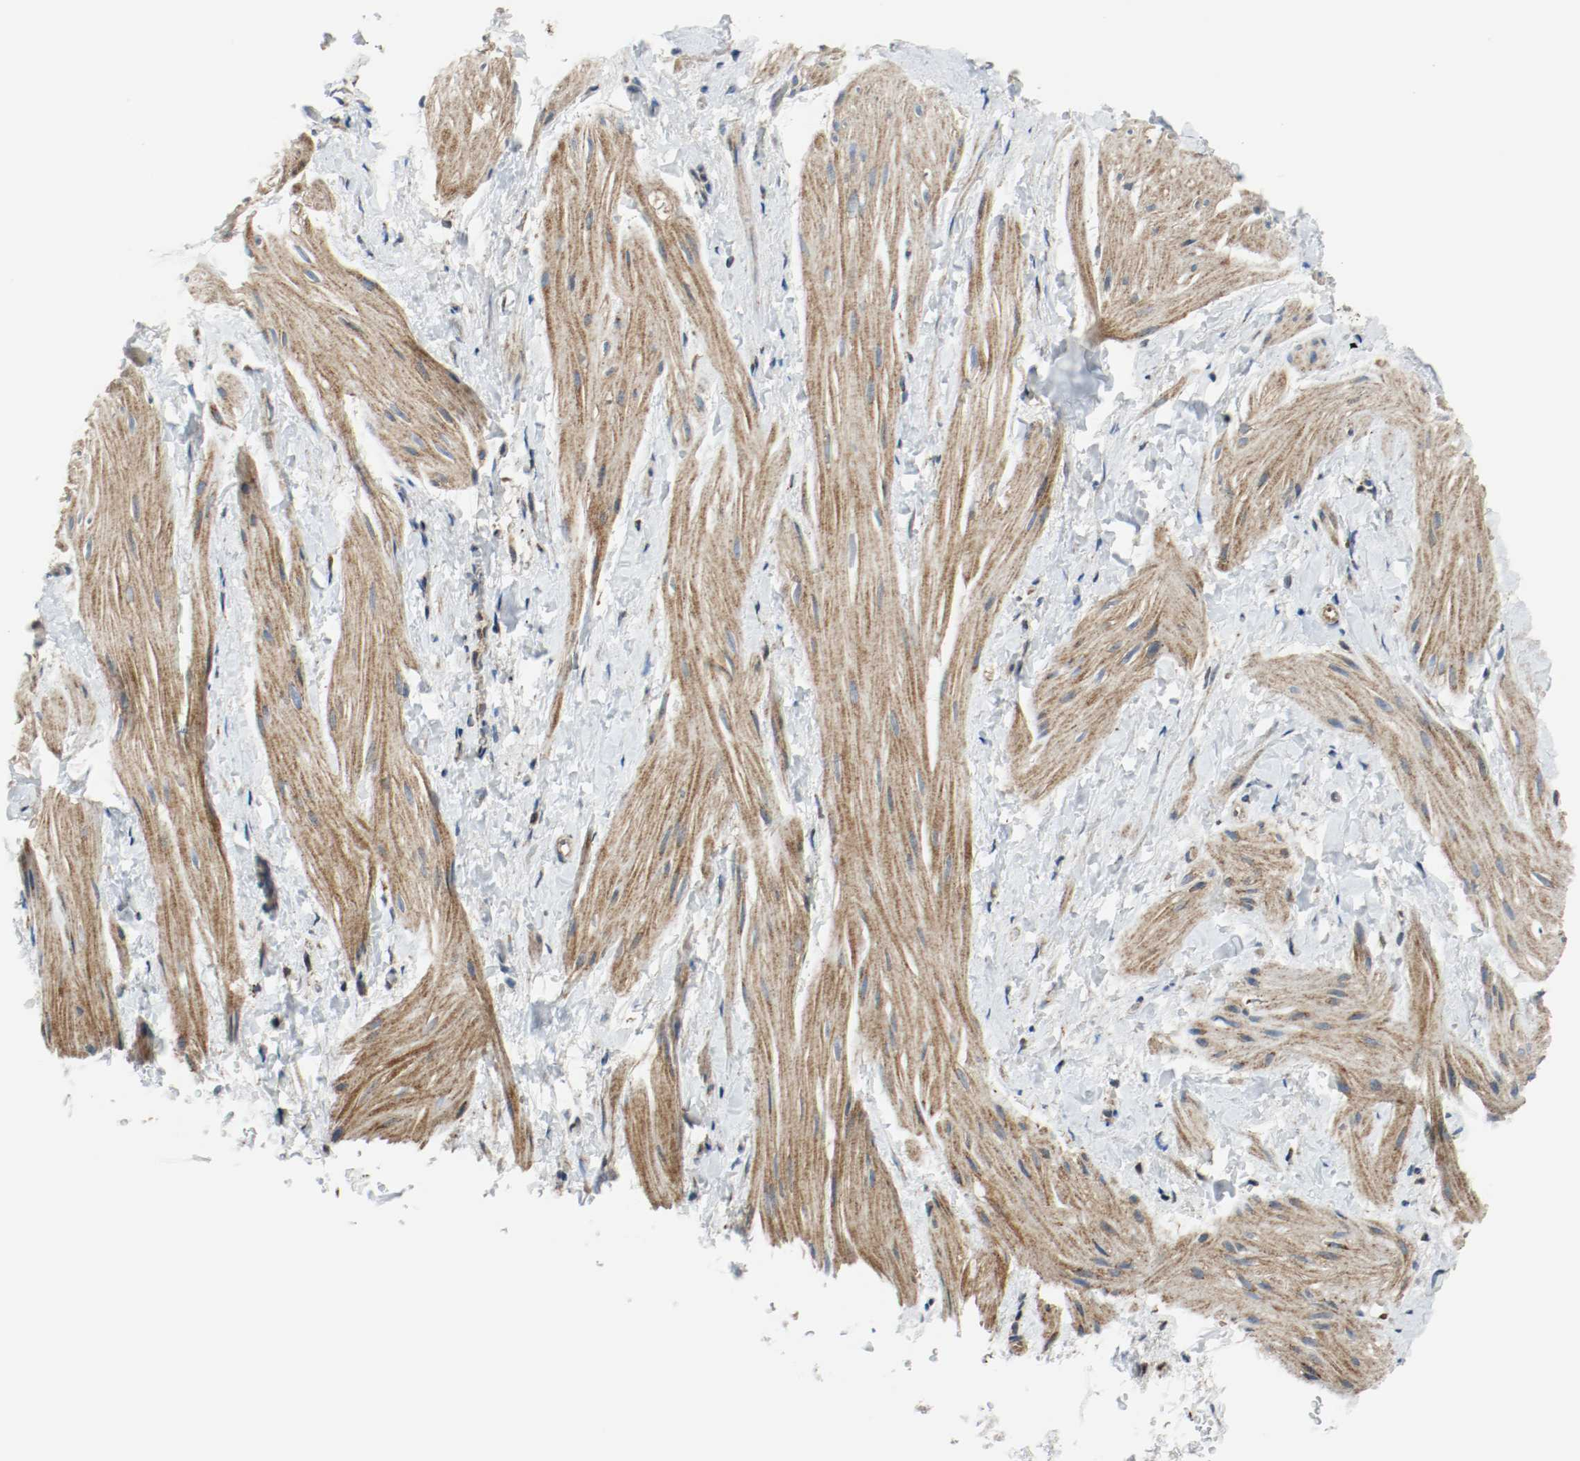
{"staining": {"intensity": "moderate", "quantity": ">75%", "location": "cytoplasmic/membranous"}, "tissue": "smooth muscle", "cell_type": "Smooth muscle cells", "image_type": "normal", "snomed": [{"axis": "morphology", "description": "Normal tissue, NOS"}, {"axis": "topography", "description": "Smooth muscle"}], "caption": "A brown stain labels moderate cytoplasmic/membranous expression of a protein in smooth muscle cells of normal smooth muscle. (brown staining indicates protein expression, while blue staining denotes nuclei).", "gene": "TXNRD1", "patient": {"sex": "male", "age": 16}}